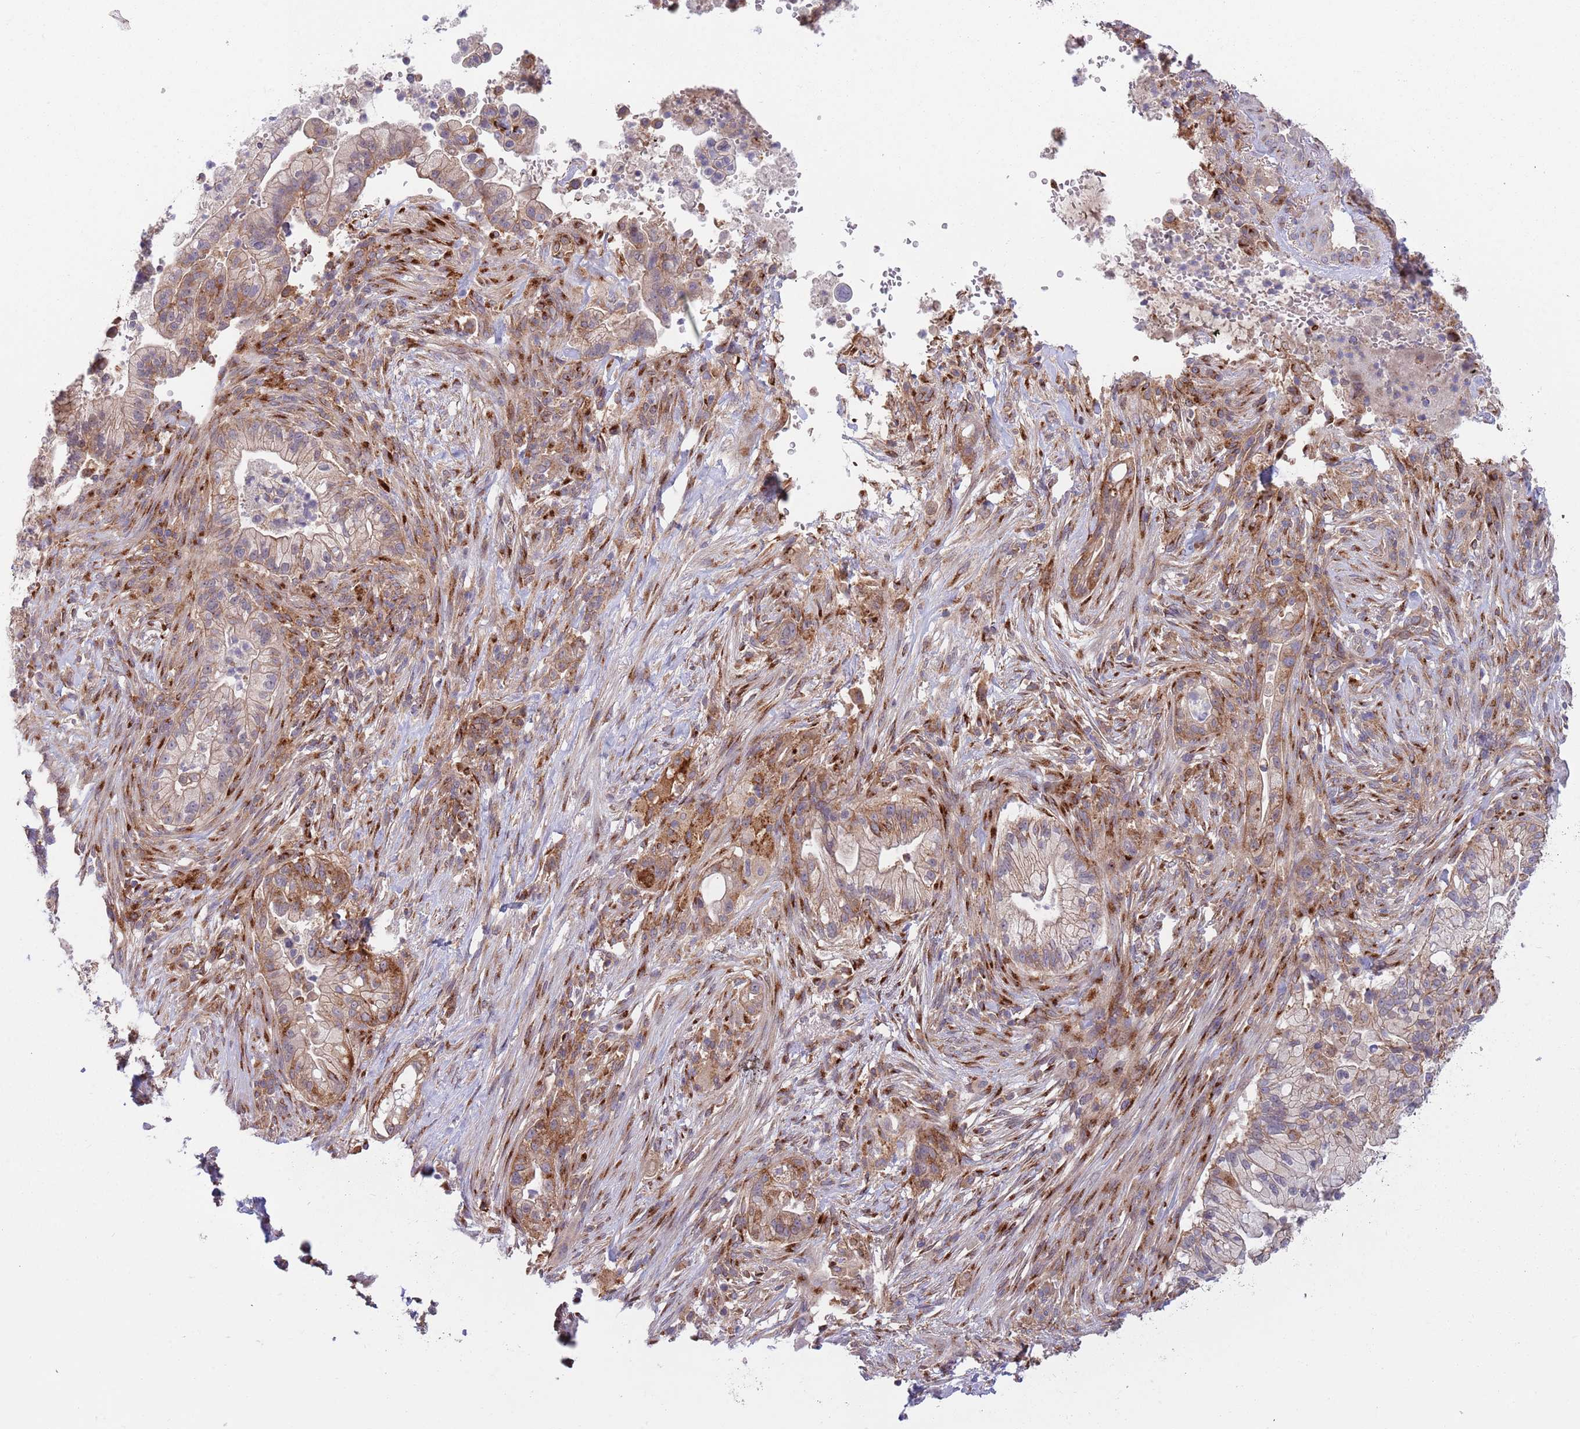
{"staining": {"intensity": "weak", "quantity": ">75%", "location": "cytoplasmic/membranous"}, "tissue": "pancreatic cancer", "cell_type": "Tumor cells", "image_type": "cancer", "snomed": [{"axis": "morphology", "description": "Adenocarcinoma, NOS"}, {"axis": "topography", "description": "Pancreas"}], "caption": "Immunohistochemistry (IHC) histopathology image of pancreatic cancer stained for a protein (brown), which exhibits low levels of weak cytoplasmic/membranous expression in about >75% of tumor cells.", "gene": "BTBD7", "patient": {"sex": "male", "age": 44}}